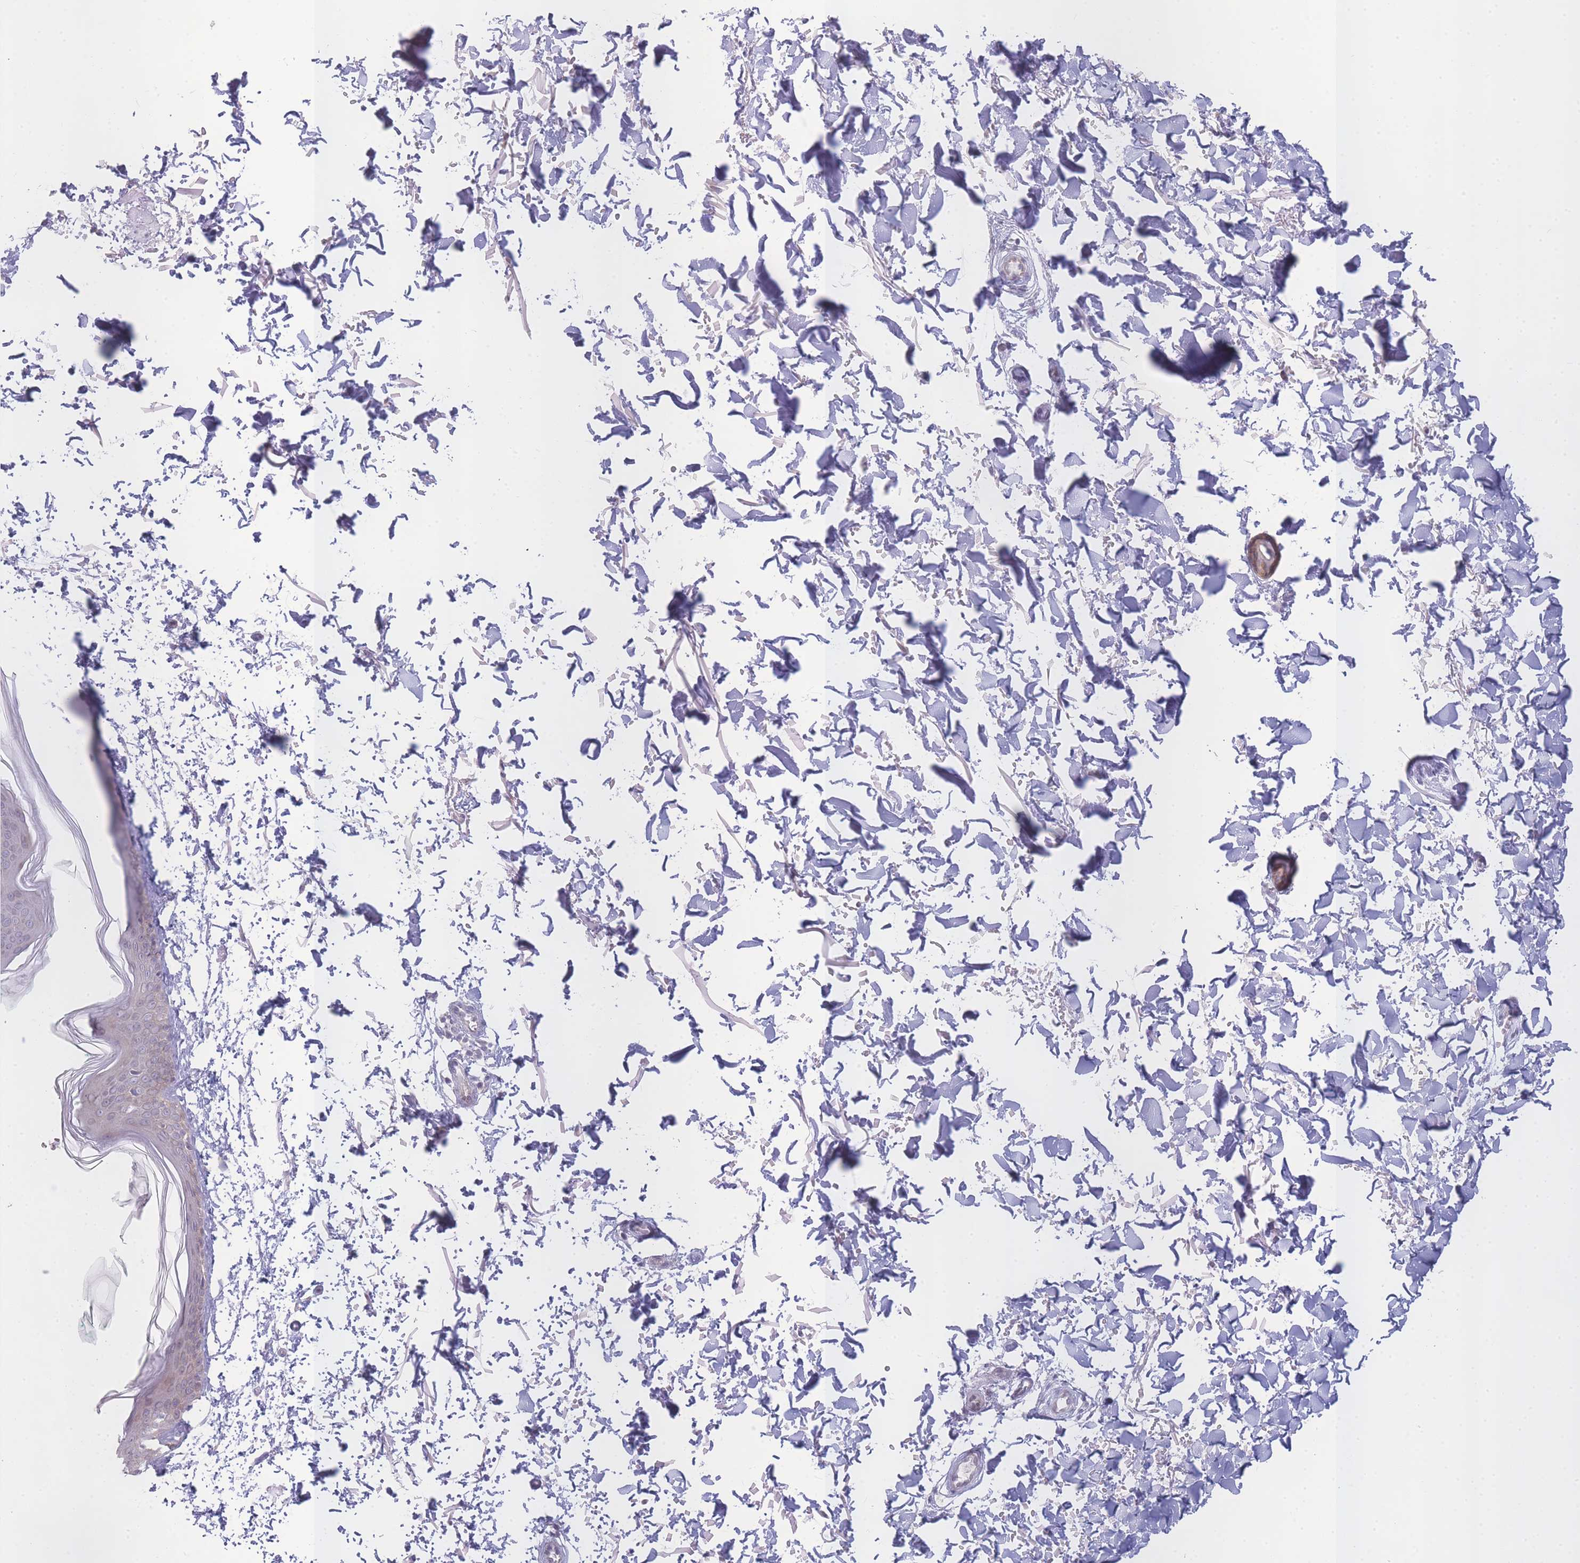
{"staining": {"intensity": "negative", "quantity": "none", "location": "none"}, "tissue": "skin", "cell_type": "Fibroblasts", "image_type": "normal", "snomed": [{"axis": "morphology", "description": "Normal tissue, NOS"}, {"axis": "topography", "description": "Skin"}], "caption": "The histopathology image displays no staining of fibroblasts in normal skin. The staining is performed using DAB brown chromogen with nuclei counter-stained in using hematoxylin.", "gene": "OR5L1", "patient": {"sex": "male", "age": 66}}